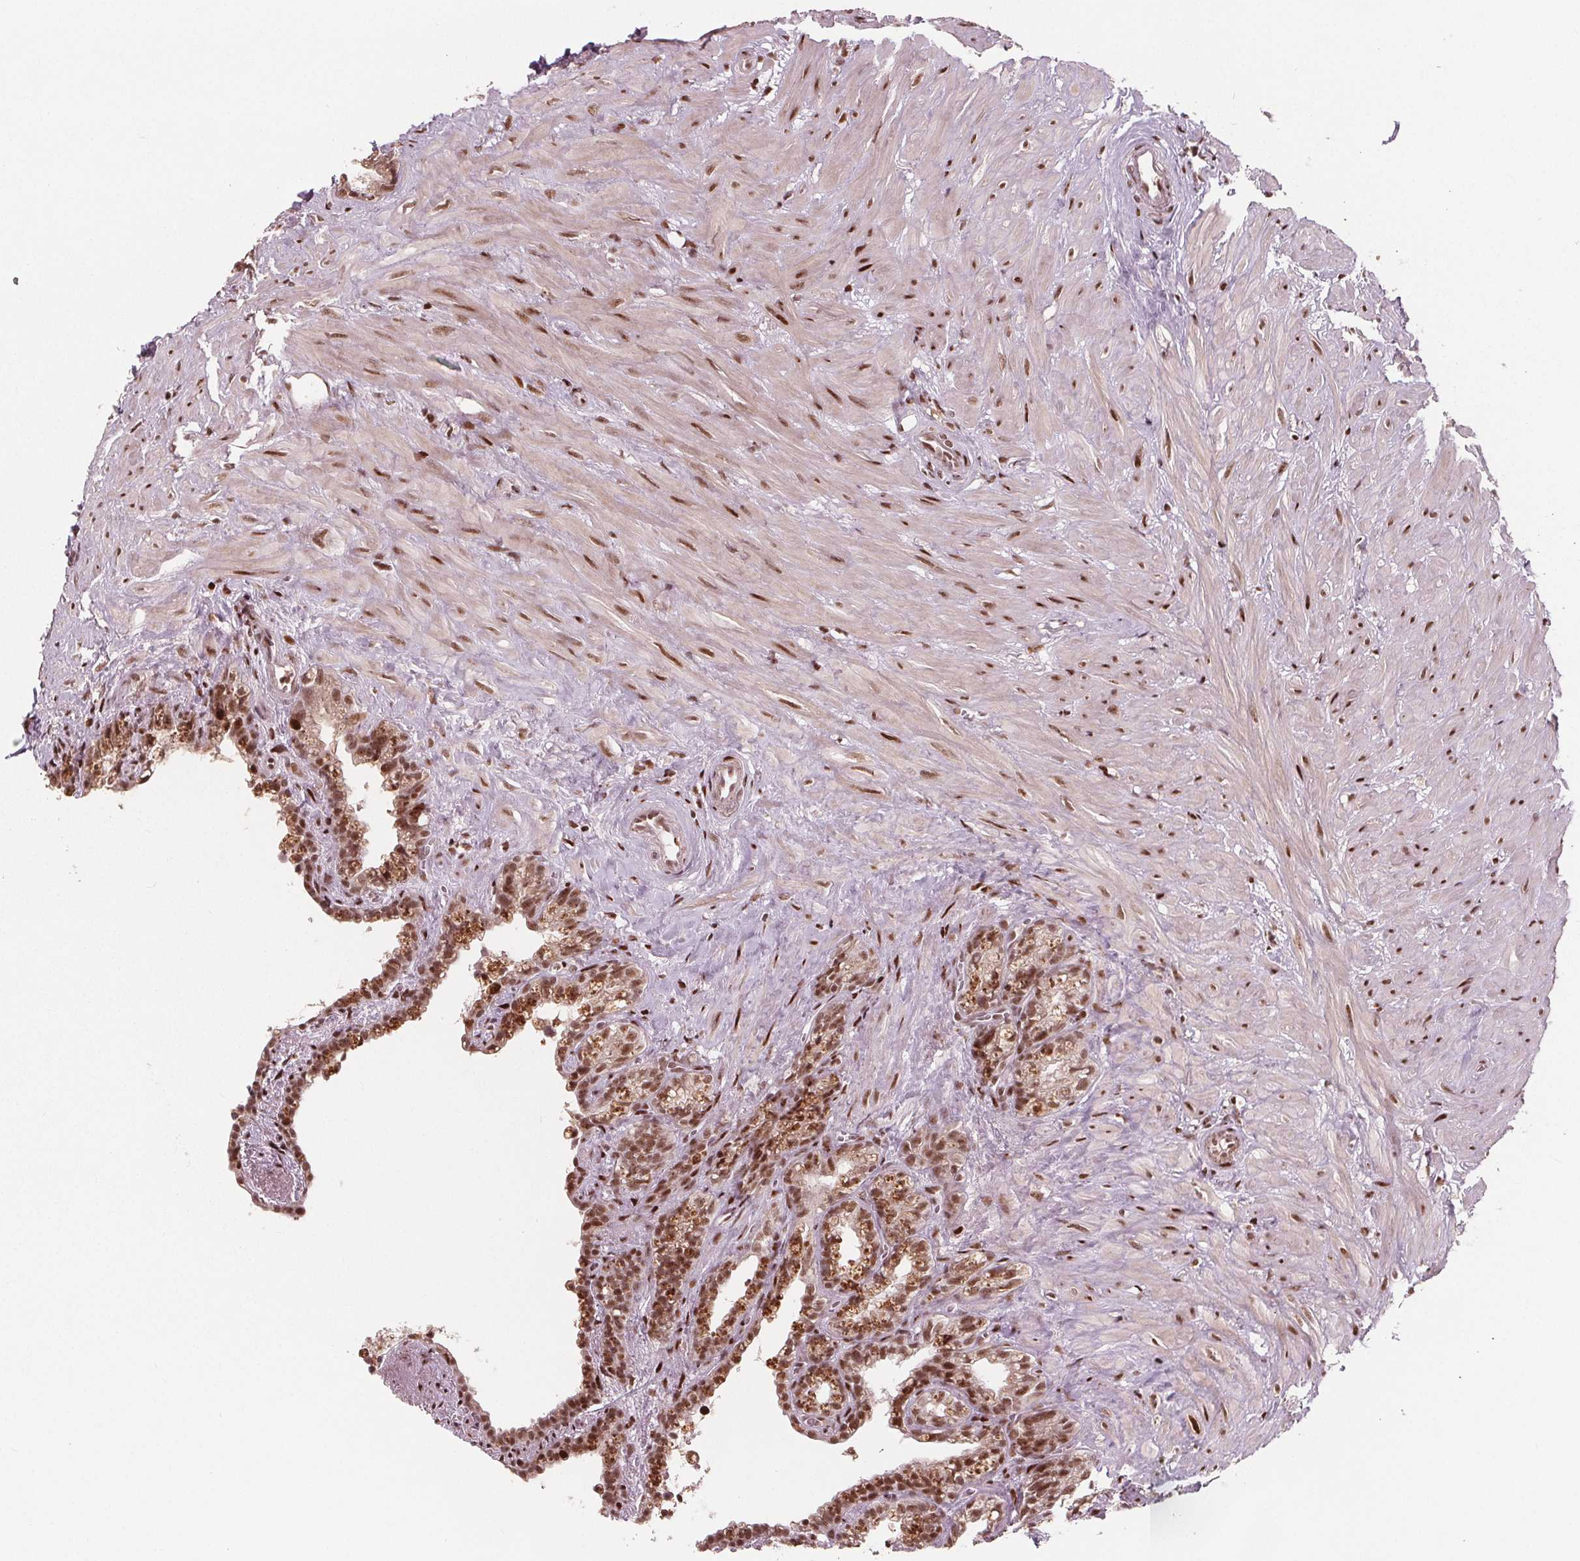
{"staining": {"intensity": "moderate", "quantity": ">75%", "location": "cytoplasmic/membranous,nuclear"}, "tissue": "seminal vesicle", "cell_type": "Glandular cells", "image_type": "normal", "snomed": [{"axis": "morphology", "description": "Normal tissue, NOS"}, {"axis": "morphology", "description": "Urothelial carcinoma, NOS"}, {"axis": "topography", "description": "Urinary bladder"}, {"axis": "topography", "description": "Seminal veicle"}], "caption": "Immunohistochemistry (IHC) image of benign seminal vesicle: human seminal vesicle stained using IHC reveals medium levels of moderate protein expression localized specifically in the cytoplasmic/membranous,nuclear of glandular cells, appearing as a cytoplasmic/membranous,nuclear brown color.", "gene": "SNRNP35", "patient": {"sex": "male", "age": 76}}